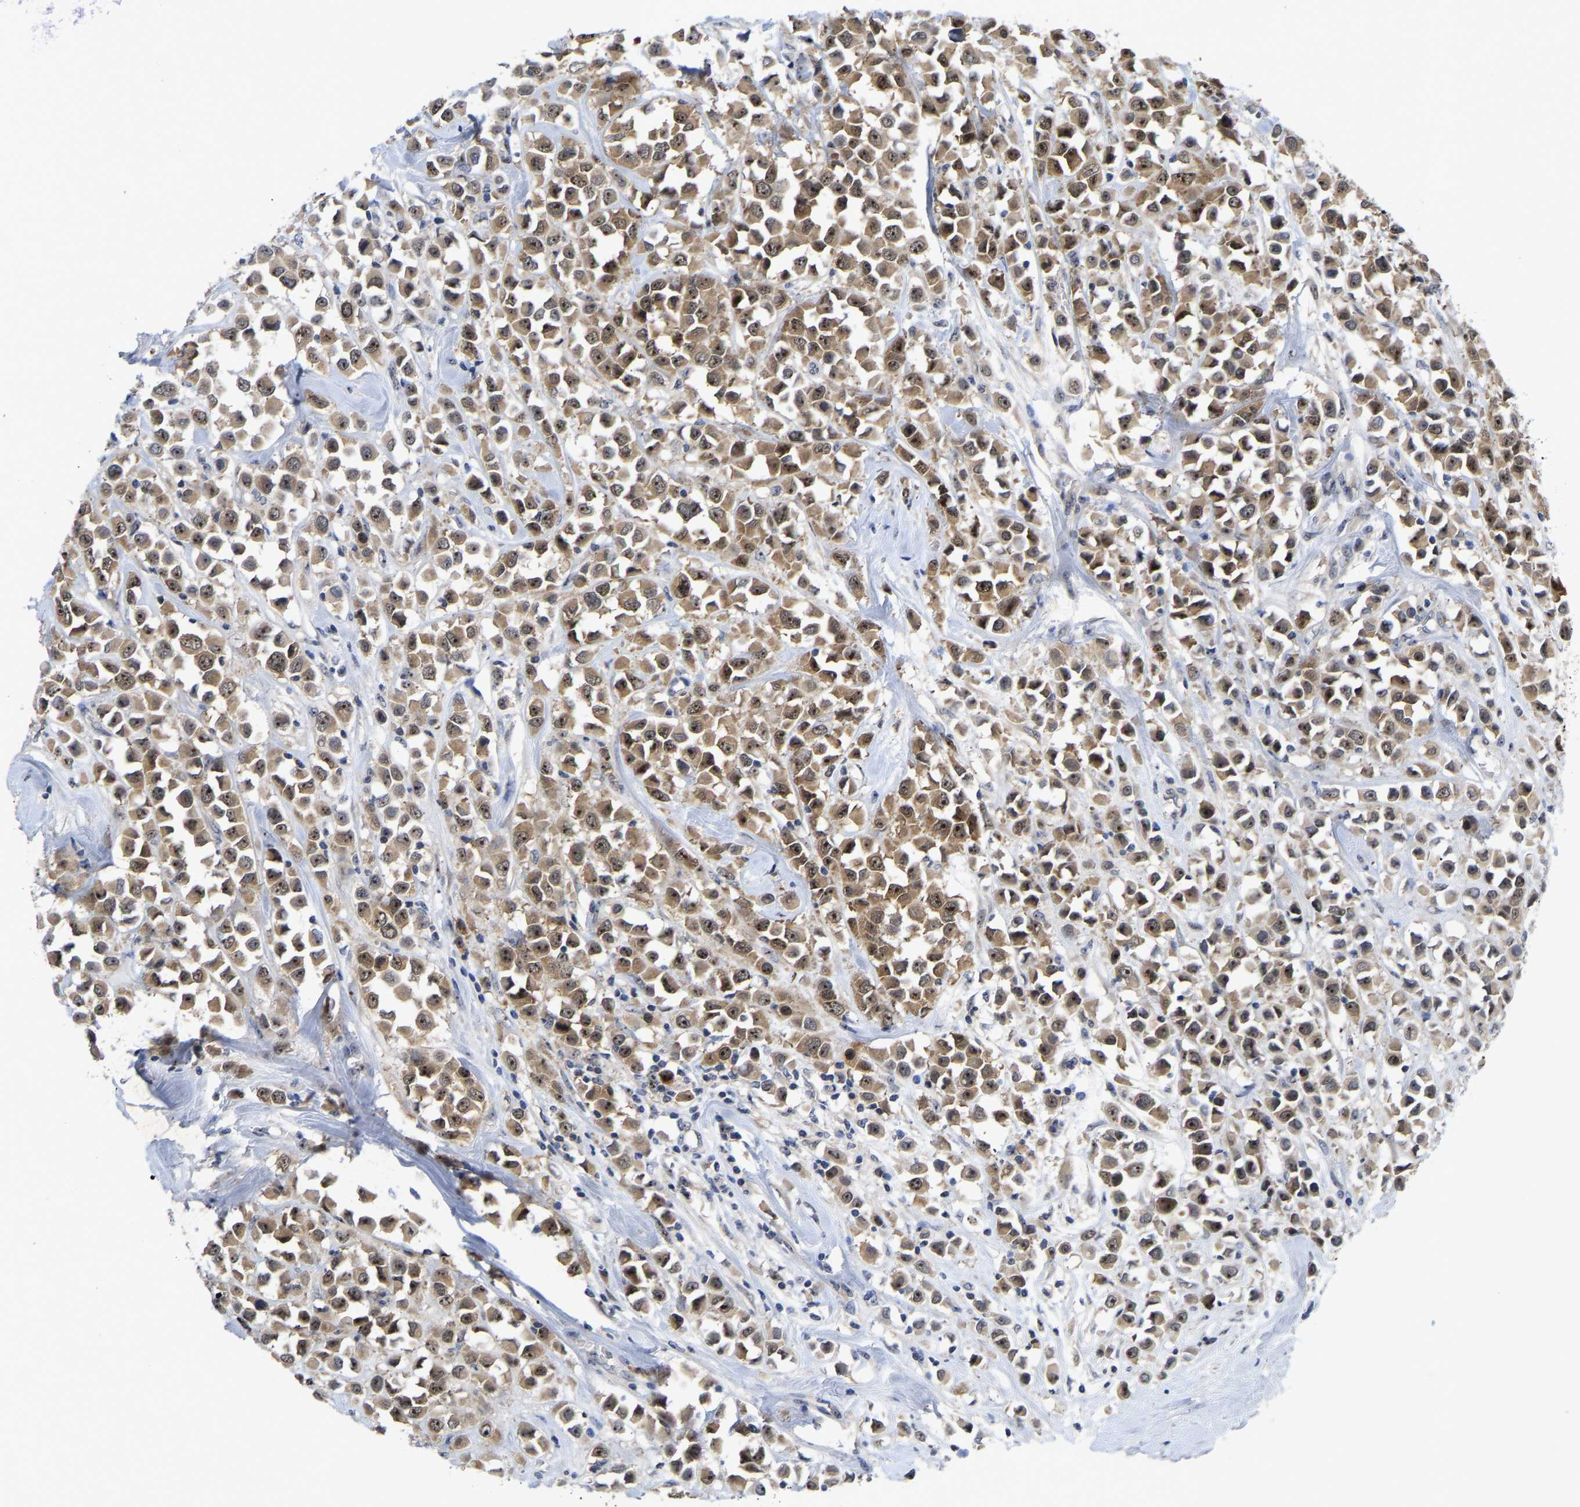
{"staining": {"intensity": "moderate", "quantity": ">75%", "location": "cytoplasmic/membranous,nuclear"}, "tissue": "breast cancer", "cell_type": "Tumor cells", "image_type": "cancer", "snomed": [{"axis": "morphology", "description": "Duct carcinoma"}, {"axis": "topography", "description": "Breast"}], "caption": "Immunohistochemical staining of breast cancer displays medium levels of moderate cytoplasmic/membranous and nuclear protein positivity in approximately >75% of tumor cells.", "gene": "NLE1", "patient": {"sex": "female", "age": 61}}